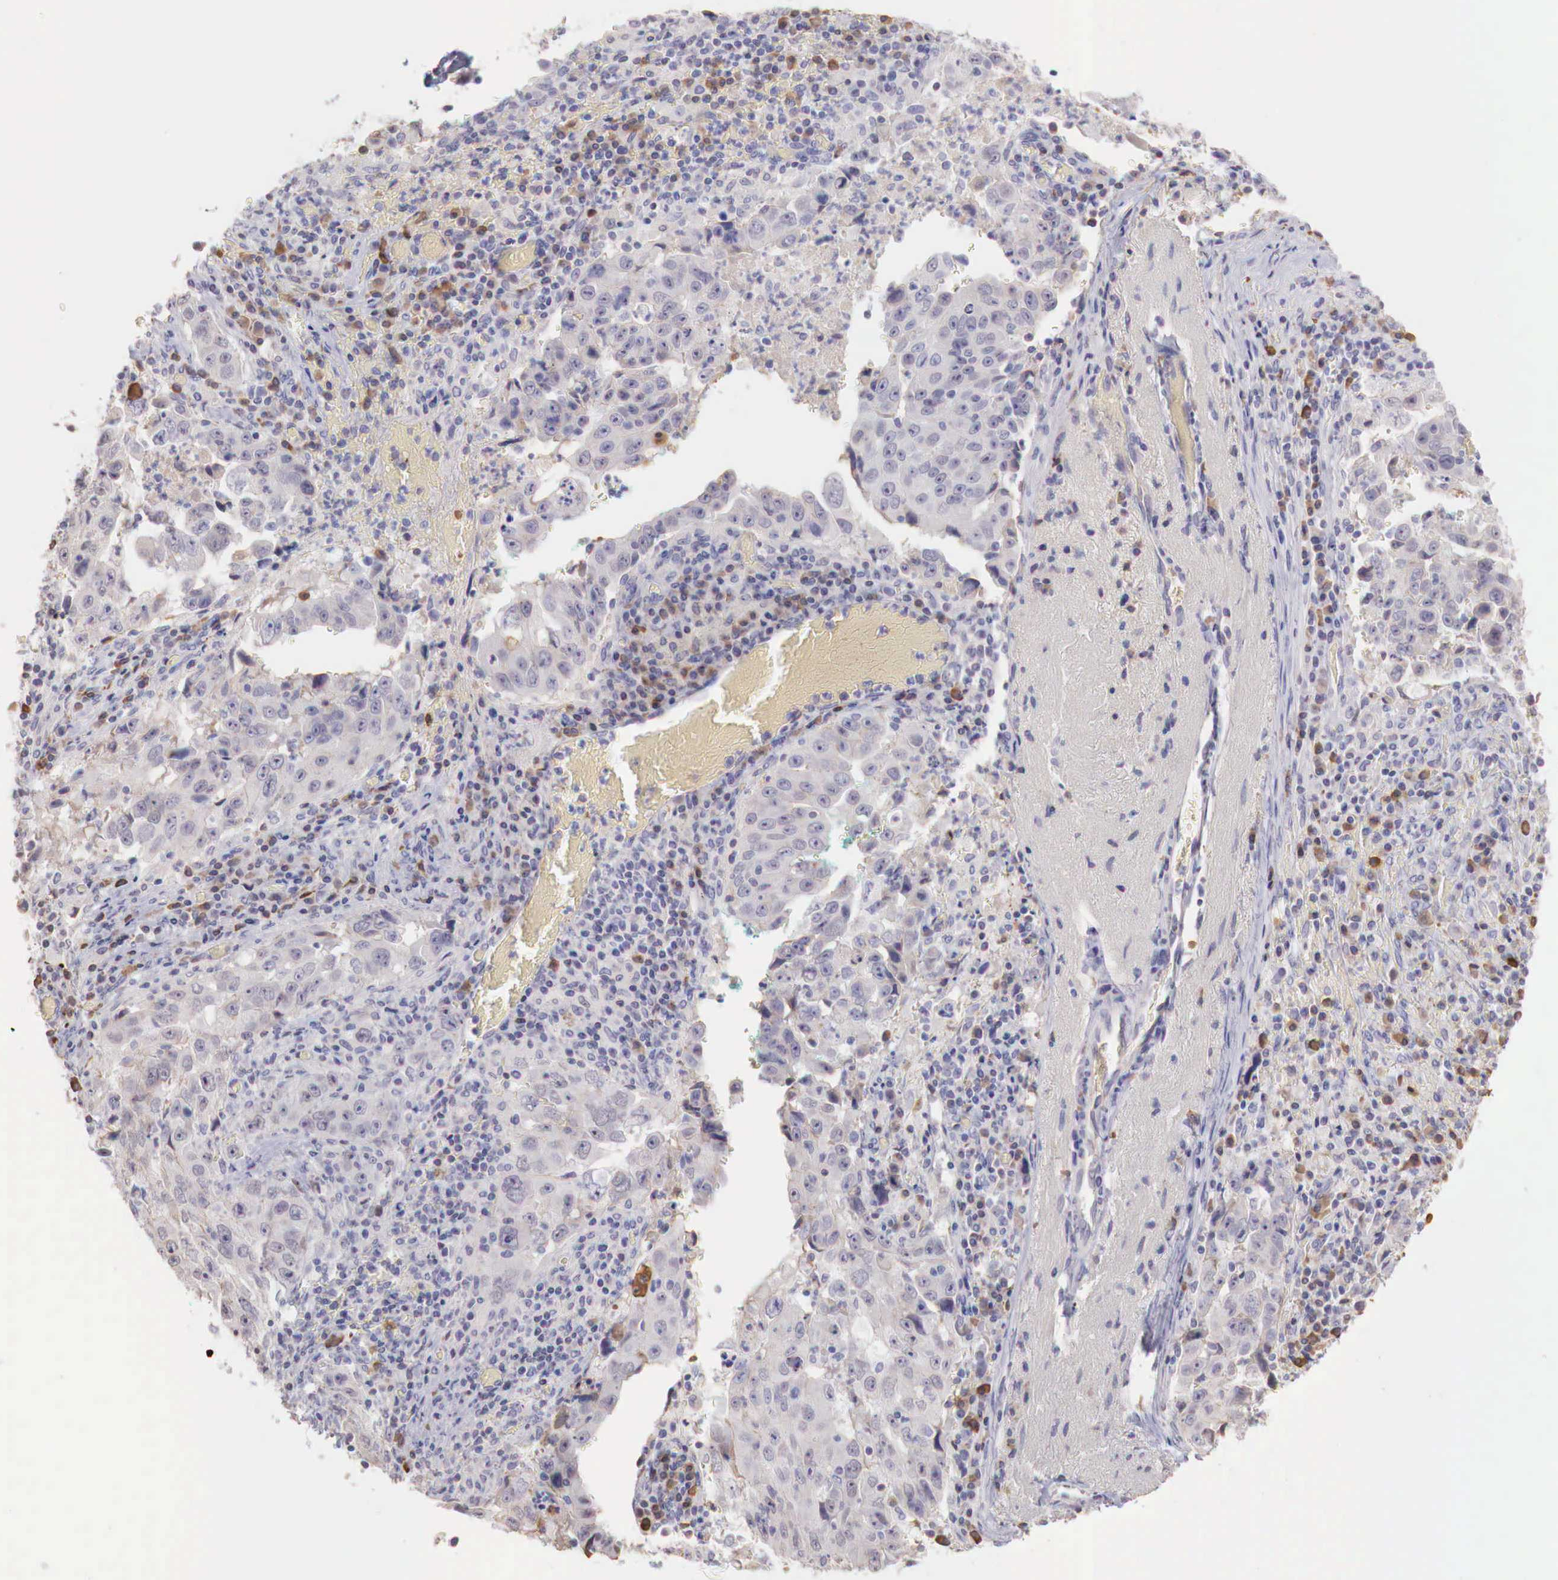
{"staining": {"intensity": "negative", "quantity": "none", "location": "none"}, "tissue": "lung cancer", "cell_type": "Tumor cells", "image_type": "cancer", "snomed": [{"axis": "morphology", "description": "Squamous cell carcinoma, NOS"}, {"axis": "topography", "description": "Lung"}], "caption": "Immunohistochemical staining of human squamous cell carcinoma (lung) shows no significant positivity in tumor cells.", "gene": "XPNPEP2", "patient": {"sex": "male", "age": 64}}